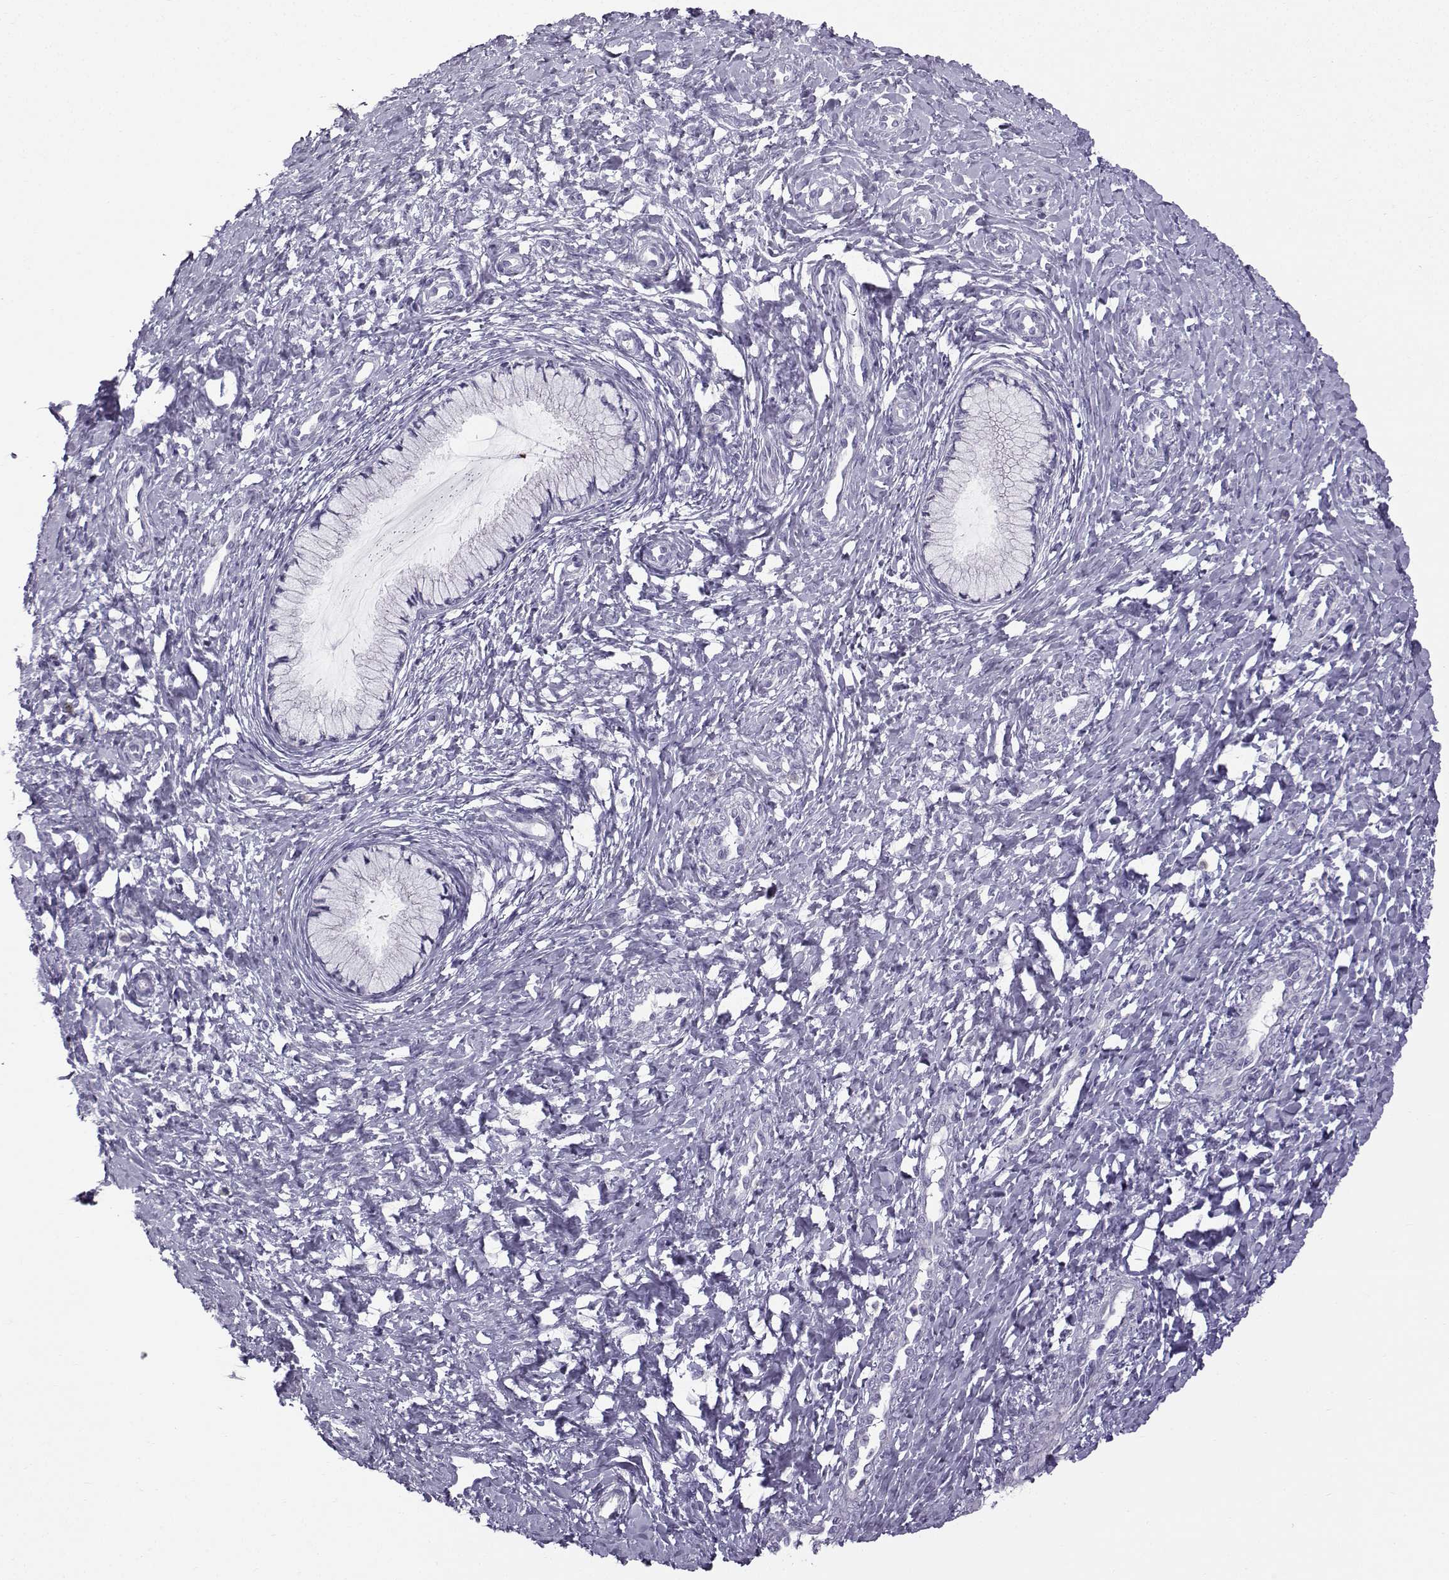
{"staining": {"intensity": "negative", "quantity": "none", "location": "none"}, "tissue": "cervix", "cell_type": "Glandular cells", "image_type": "normal", "snomed": [{"axis": "morphology", "description": "Normal tissue, NOS"}, {"axis": "topography", "description": "Cervix"}], "caption": "Protein analysis of benign cervix displays no significant expression in glandular cells.", "gene": "ZBTB8B", "patient": {"sex": "female", "age": 37}}